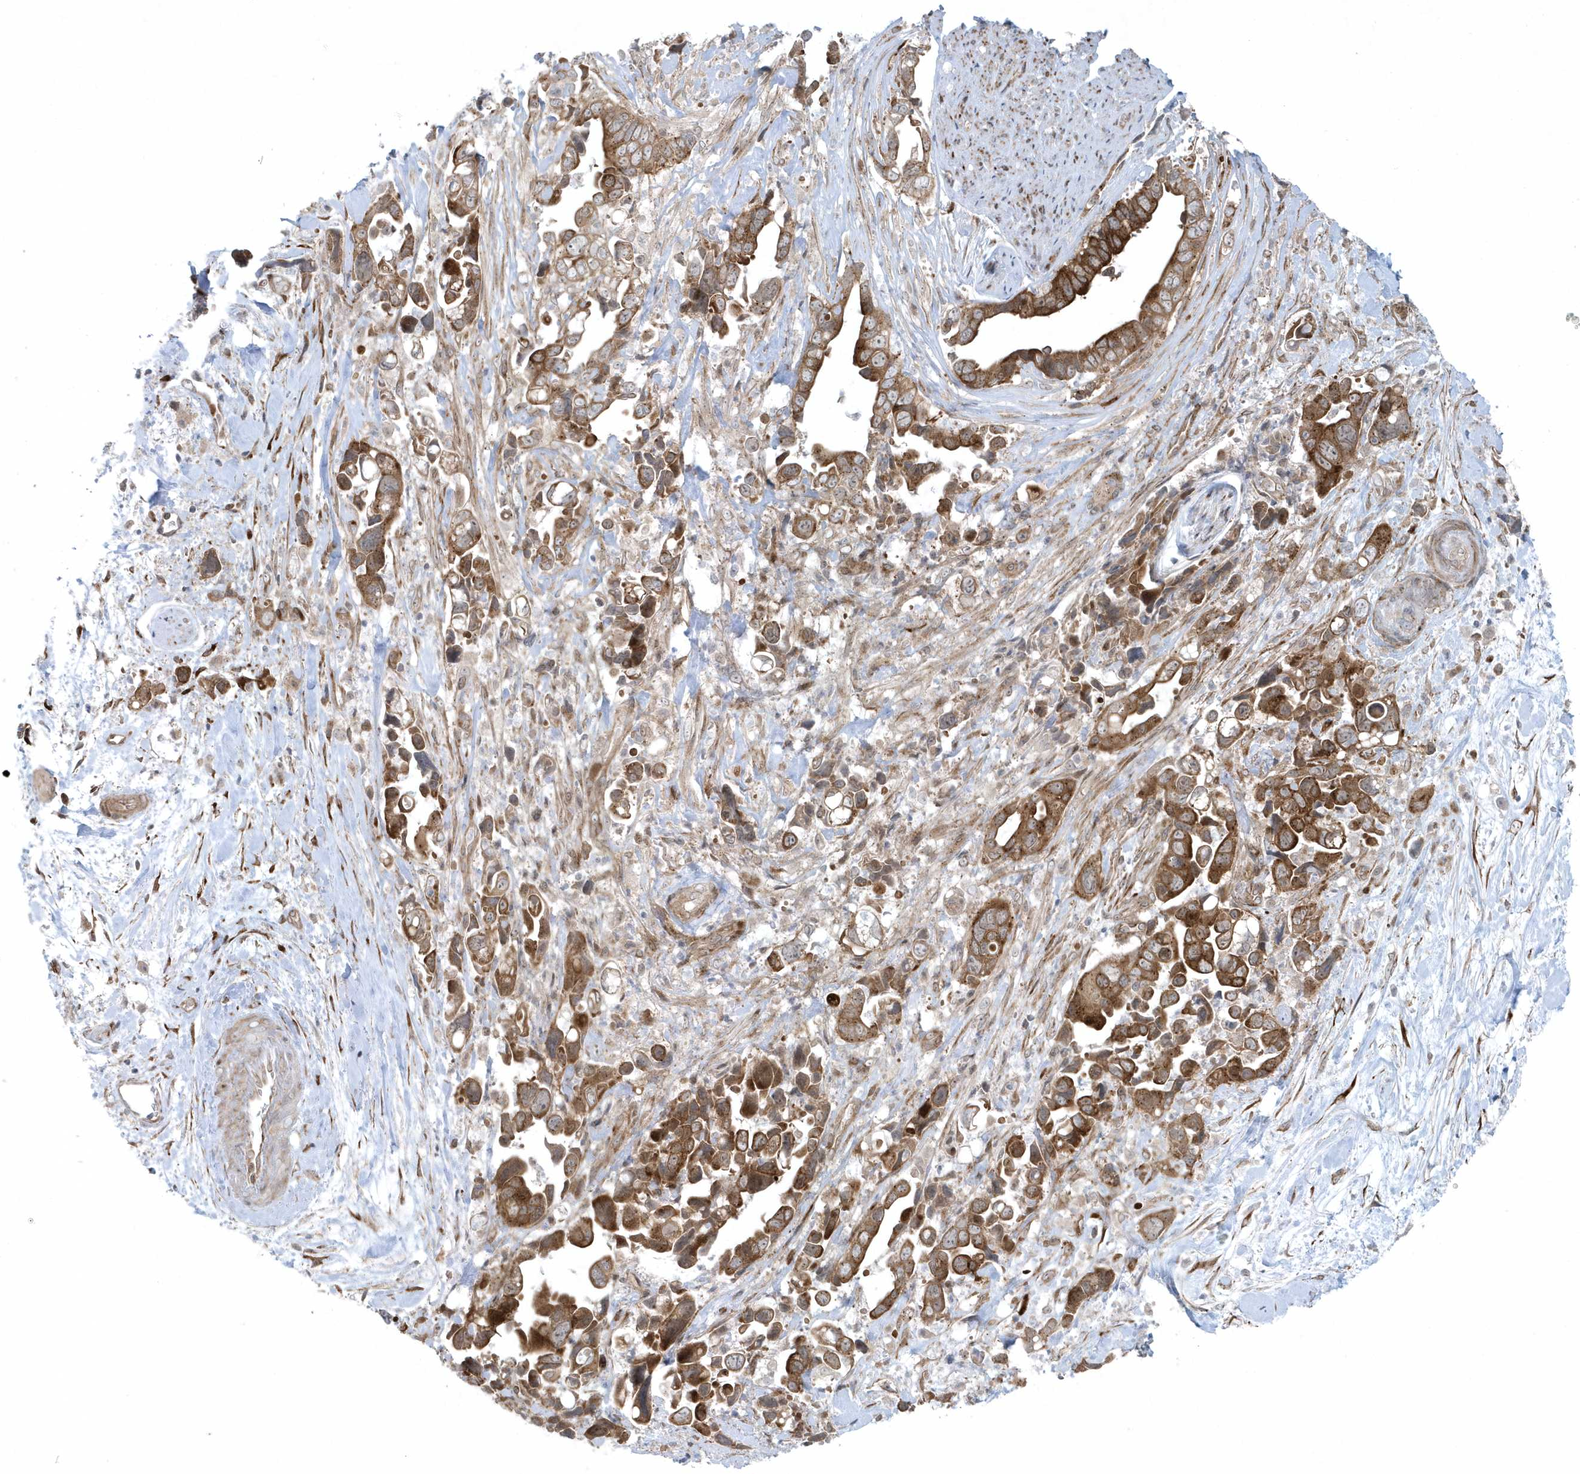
{"staining": {"intensity": "moderate", "quantity": ">75%", "location": "cytoplasmic/membranous"}, "tissue": "pancreatic cancer", "cell_type": "Tumor cells", "image_type": "cancer", "snomed": [{"axis": "morphology", "description": "Adenocarcinoma, NOS"}, {"axis": "topography", "description": "Pancreas"}], "caption": "A histopathology image showing moderate cytoplasmic/membranous positivity in about >75% of tumor cells in adenocarcinoma (pancreatic), as visualized by brown immunohistochemical staining.", "gene": "FAM98A", "patient": {"sex": "female", "age": 72}}